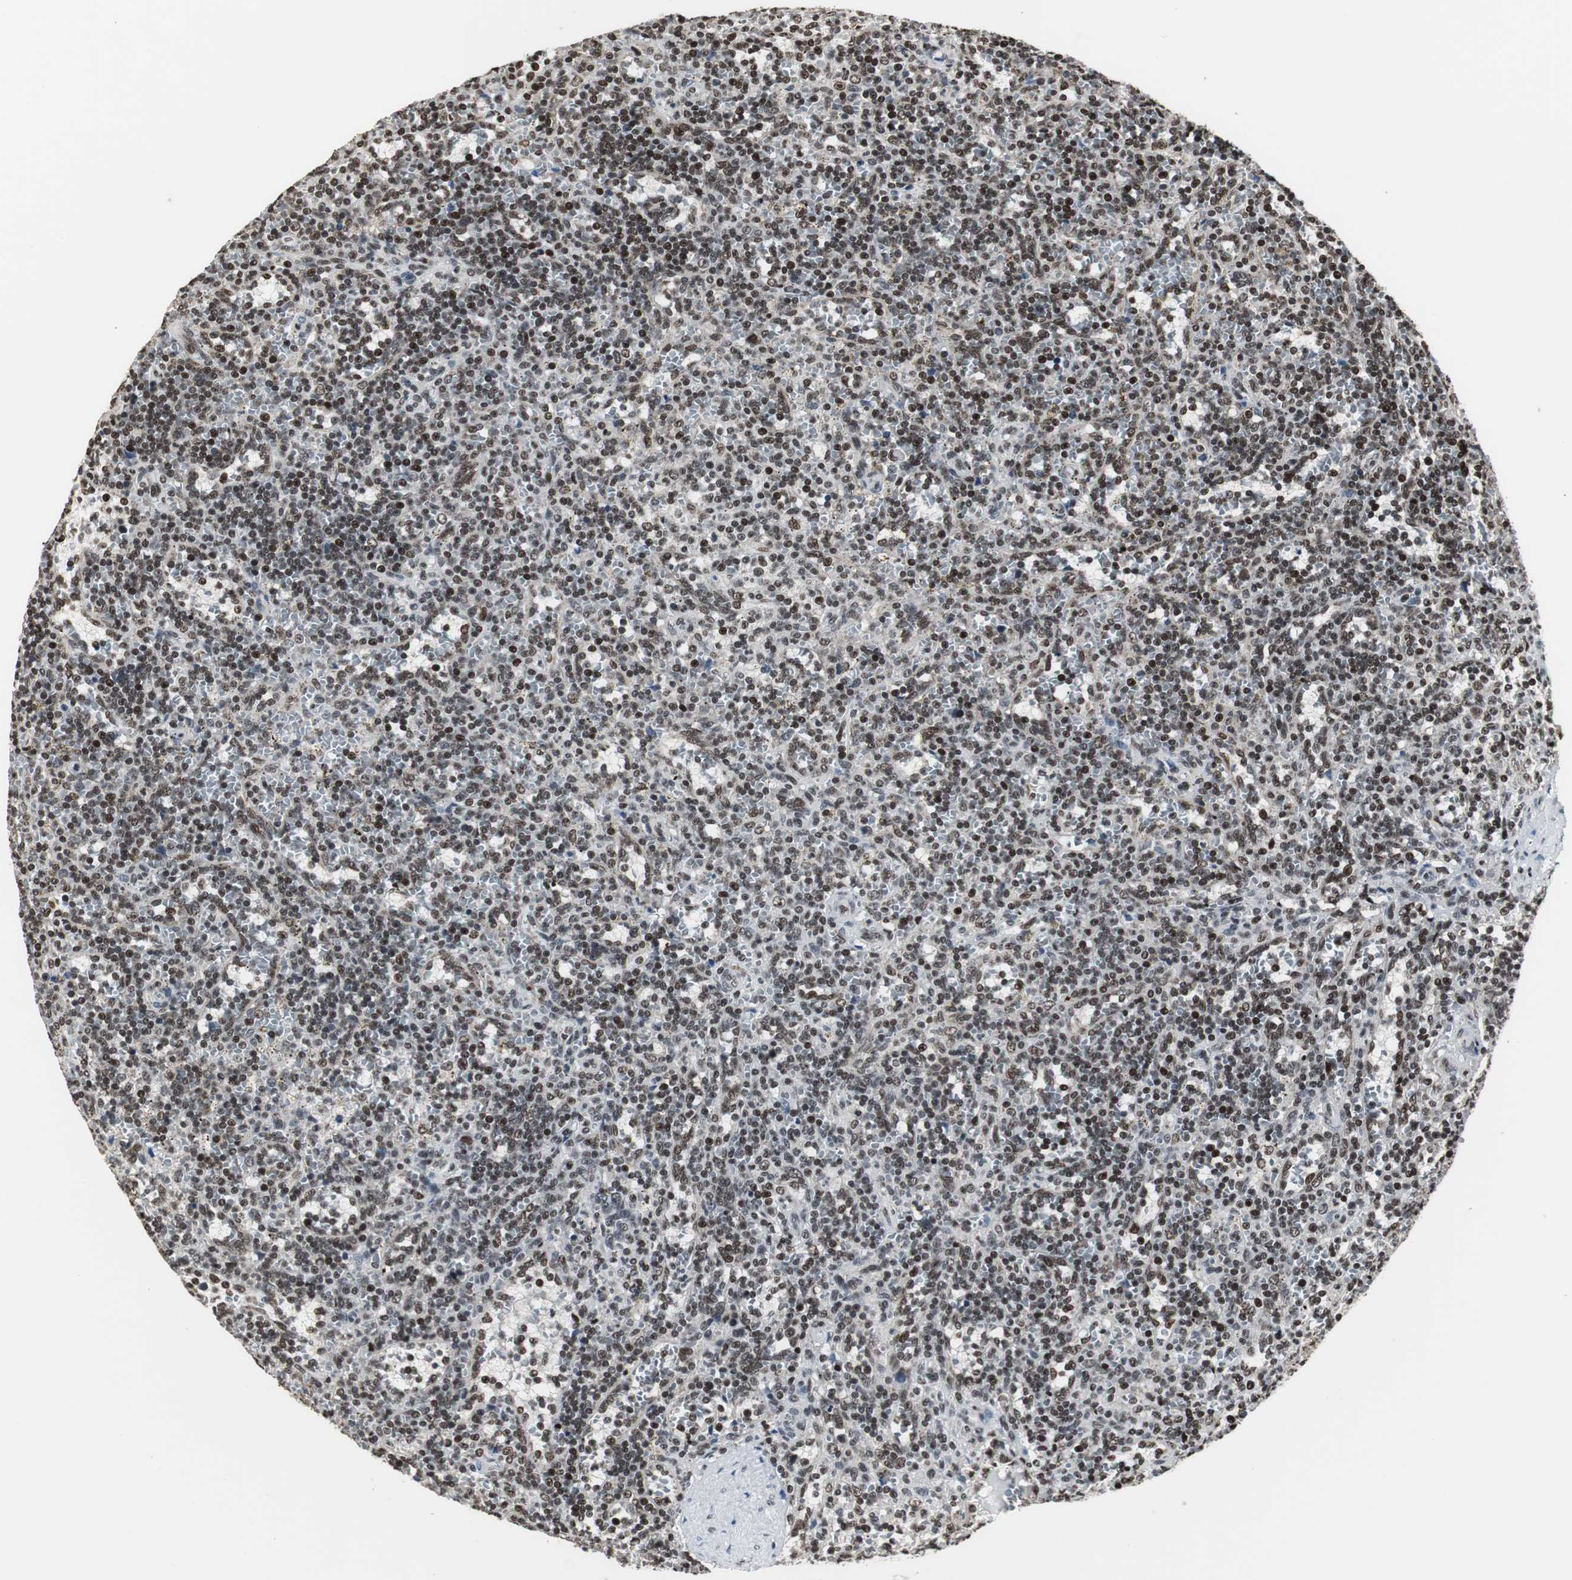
{"staining": {"intensity": "strong", "quantity": ">75%", "location": "nuclear"}, "tissue": "lymphoma", "cell_type": "Tumor cells", "image_type": "cancer", "snomed": [{"axis": "morphology", "description": "Malignant lymphoma, non-Hodgkin's type, Low grade"}, {"axis": "topography", "description": "Spleen"}], "caption": "Malignant lymphoma, non-Hodgkin's type (low-grade) was stained to show a protein in brown. There is high levels of strong nuclear expression in about >75% of tumor cells. (DAB IHC, brown staining for protein, blue staining for nuclei).", "gene": "PARN", "patient": {"sex": "male", "age": 73}}